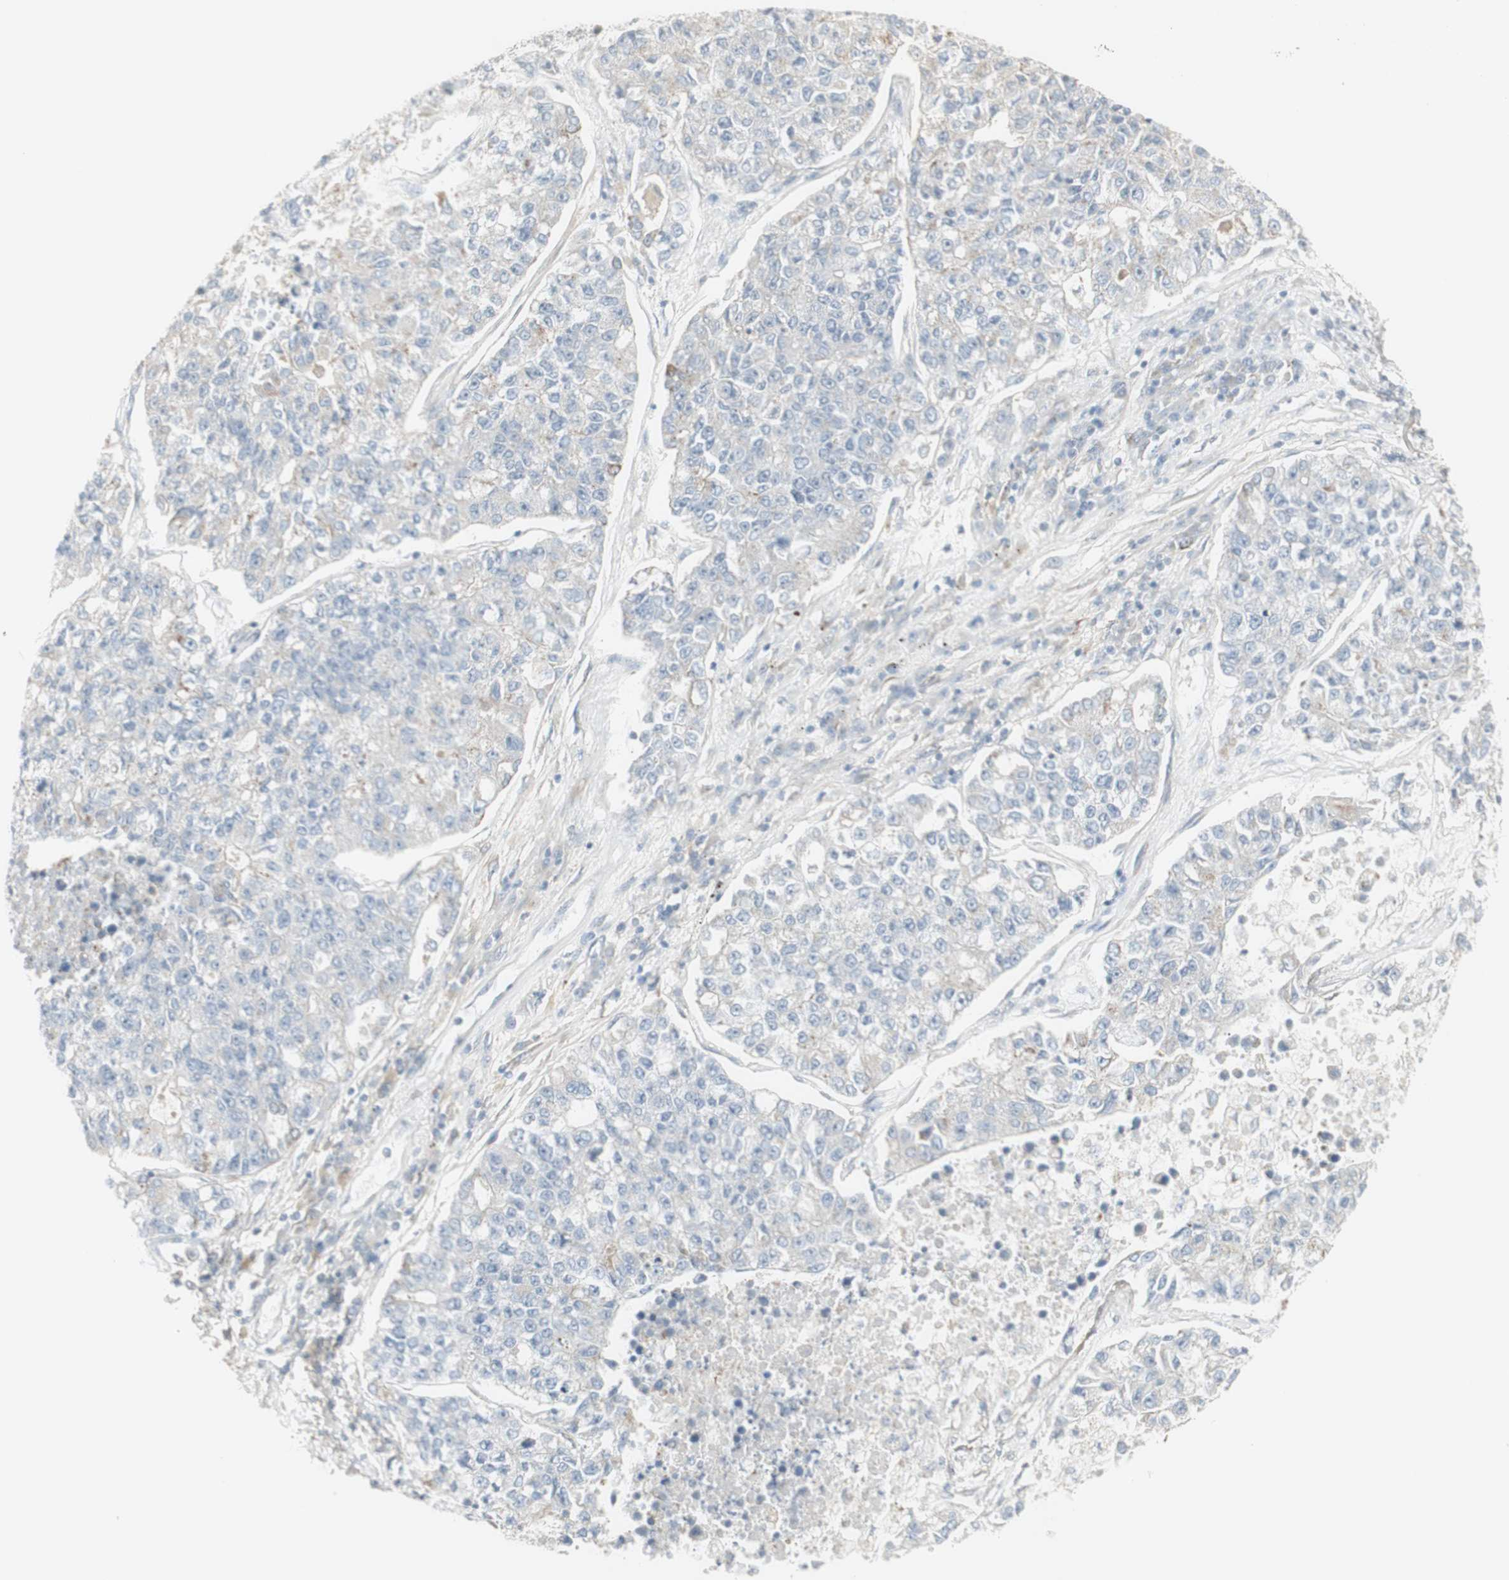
{"staining": {"intensity": "weak", "quantity": "25%-75%", "location": "cytoplasmic/membranous"}, "tissue": "lung cancer", "cell_type": "Tumor cells", "image_type": "cancer", "snomed": [{"axis": "morphology", "description": "Adenocarcinoma, NOS"}, {"axis": "topography", "description": "Lung"}], "caption": "Lung cancer tissue exhibits weak cytoplasmic/membranous staining in approximately 25%-75% of tumor cells The protein of interest is shown in brown color, while the nuclei are stained blue.", "gene": "CNN3", "patient": {"sex": "male", "age": 49}}